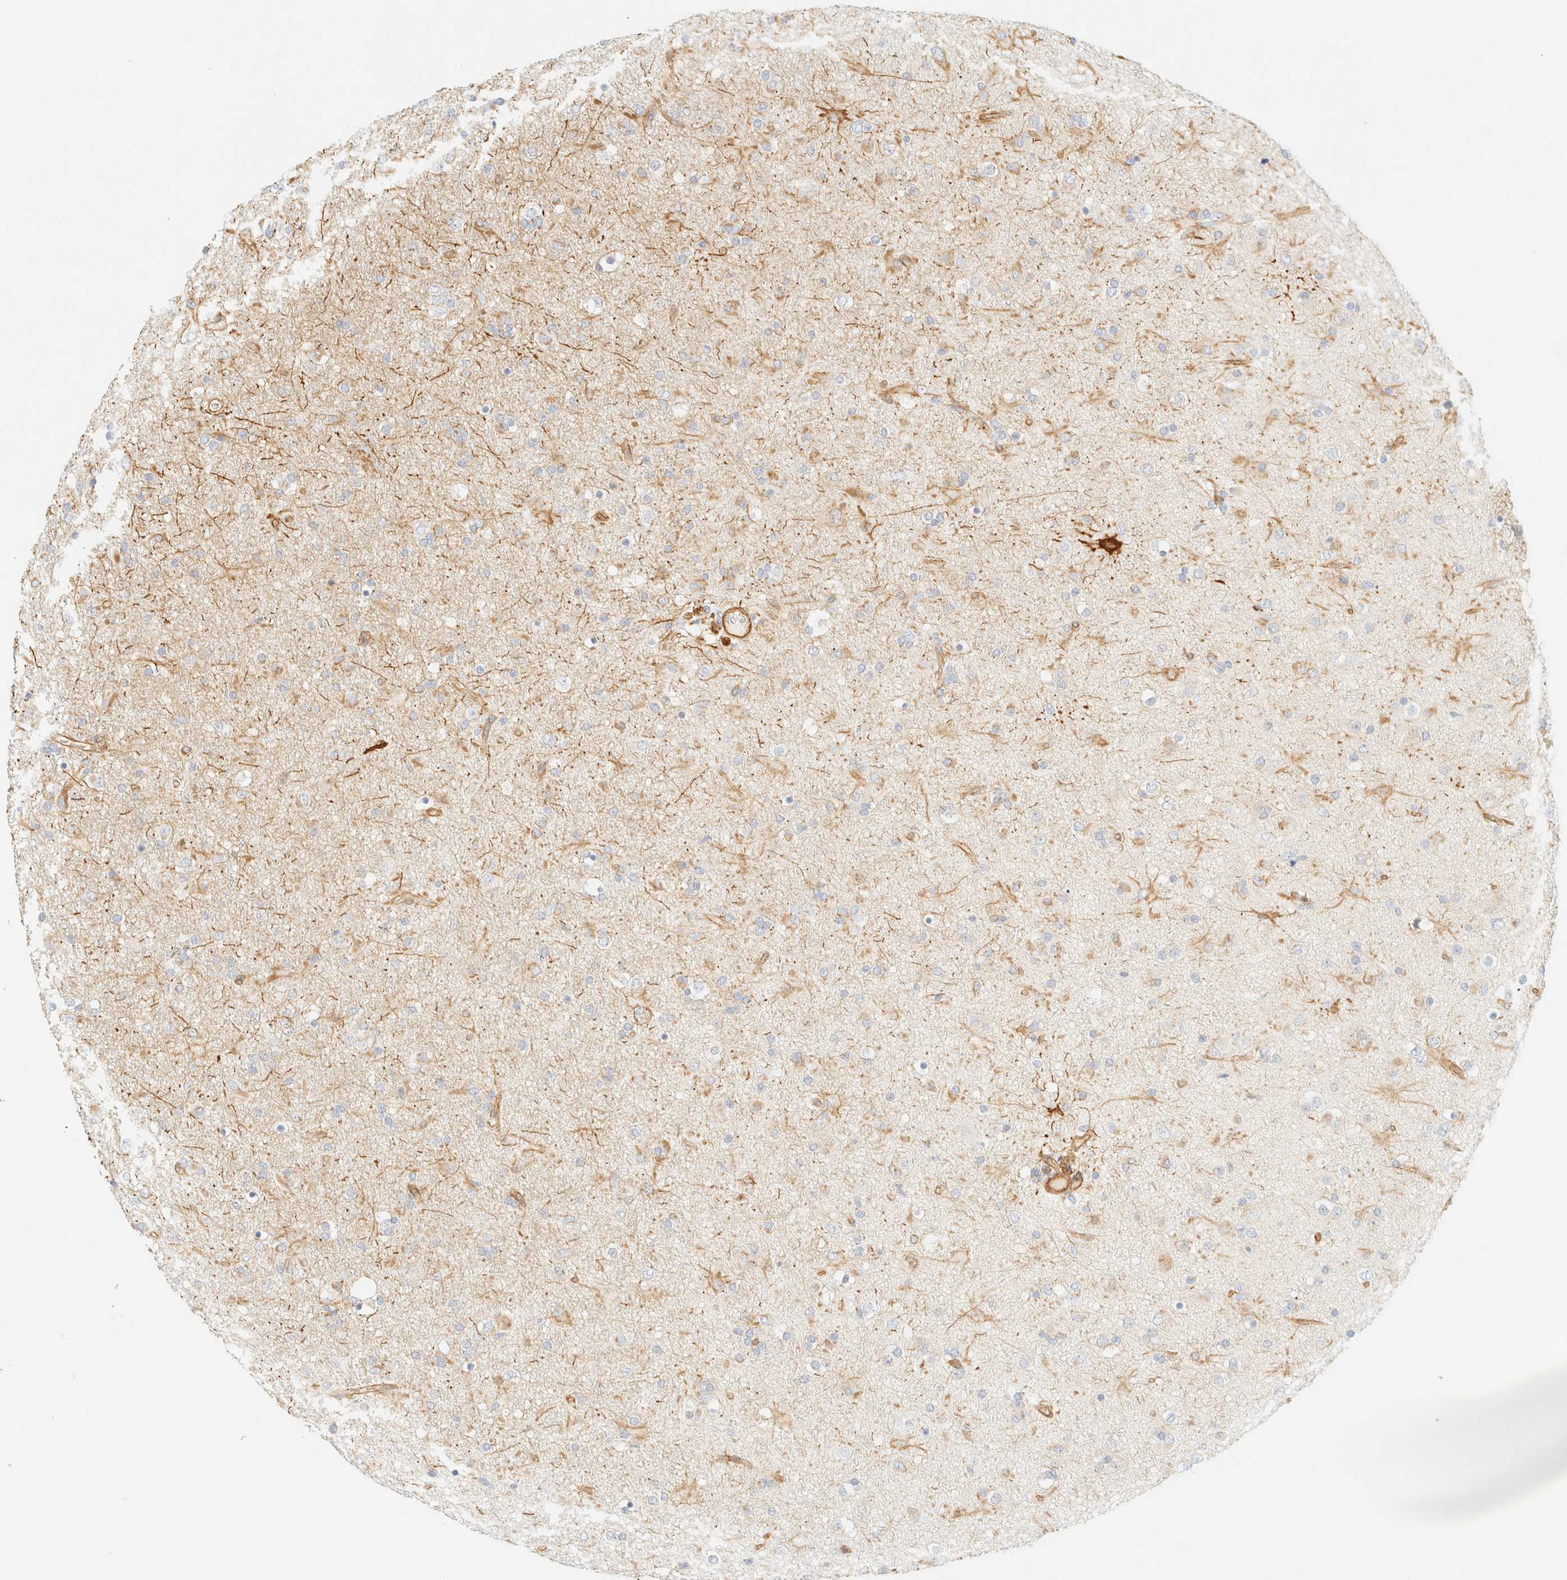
{"staining": {"intensity": "negative", "quantity": "none", "location": "none"}, "tissue": "glioma", "cell_type": "Tumor cells", "image_type": "cancer", "snomed": [{"axis": "morphology", "description": "Glioma, malignant, Low grade"}, {"axis": "topography", "description": "Brain"}], "caption": "IHC image of neoplastic tissue: glioma stained with DAB (3,3'-diaminobenzidine) exhibits no significant protein positivity in tumor cells.", "gene": "OTOP2", "patient": {"sex": "male", "age": 65}}